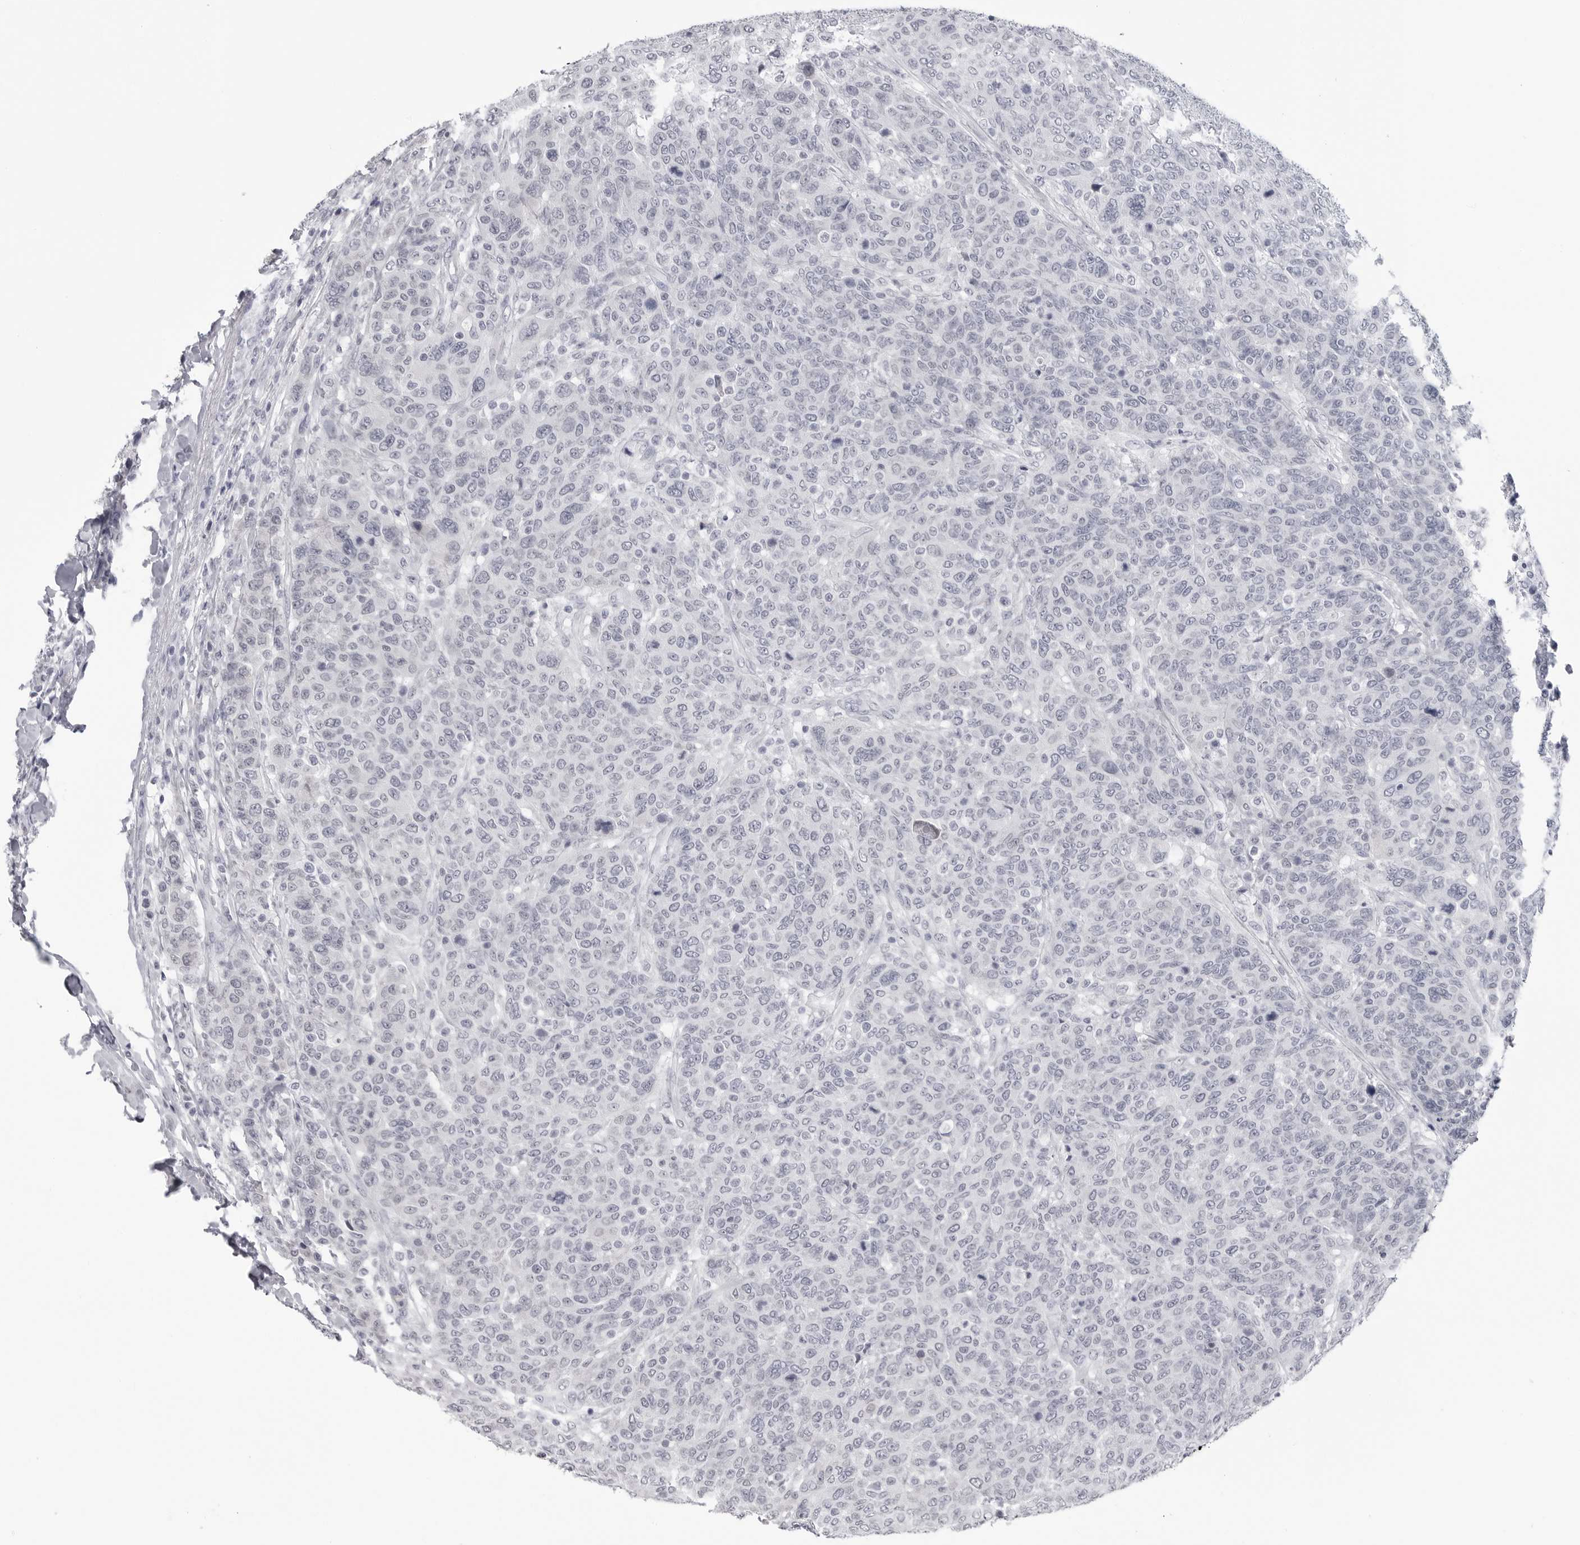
{"staining": {"intensity": "negative", "quantity": "none", "location": "none"}, "tissue": "breast cancer", "cell_type": "Tumor cells", "image_type": "cancer", "snomed": [{"axis": "morphology", "description": "Duct carcinoma"}, {"axis": "topography", "description": "Breast"}], "caption": "A high-resolution micrograph shows IHC staining of invasive ductal carcinoma (breast), which demonstrates no significant staining in tumor cells. (DAB (3,3'-diaminobenzidine) immunohistochemistry (IHC) visualized using brightfield microscopy, high magnification).", "gene": "PGA3", "patient": {"sex": "female", "age": 37}}